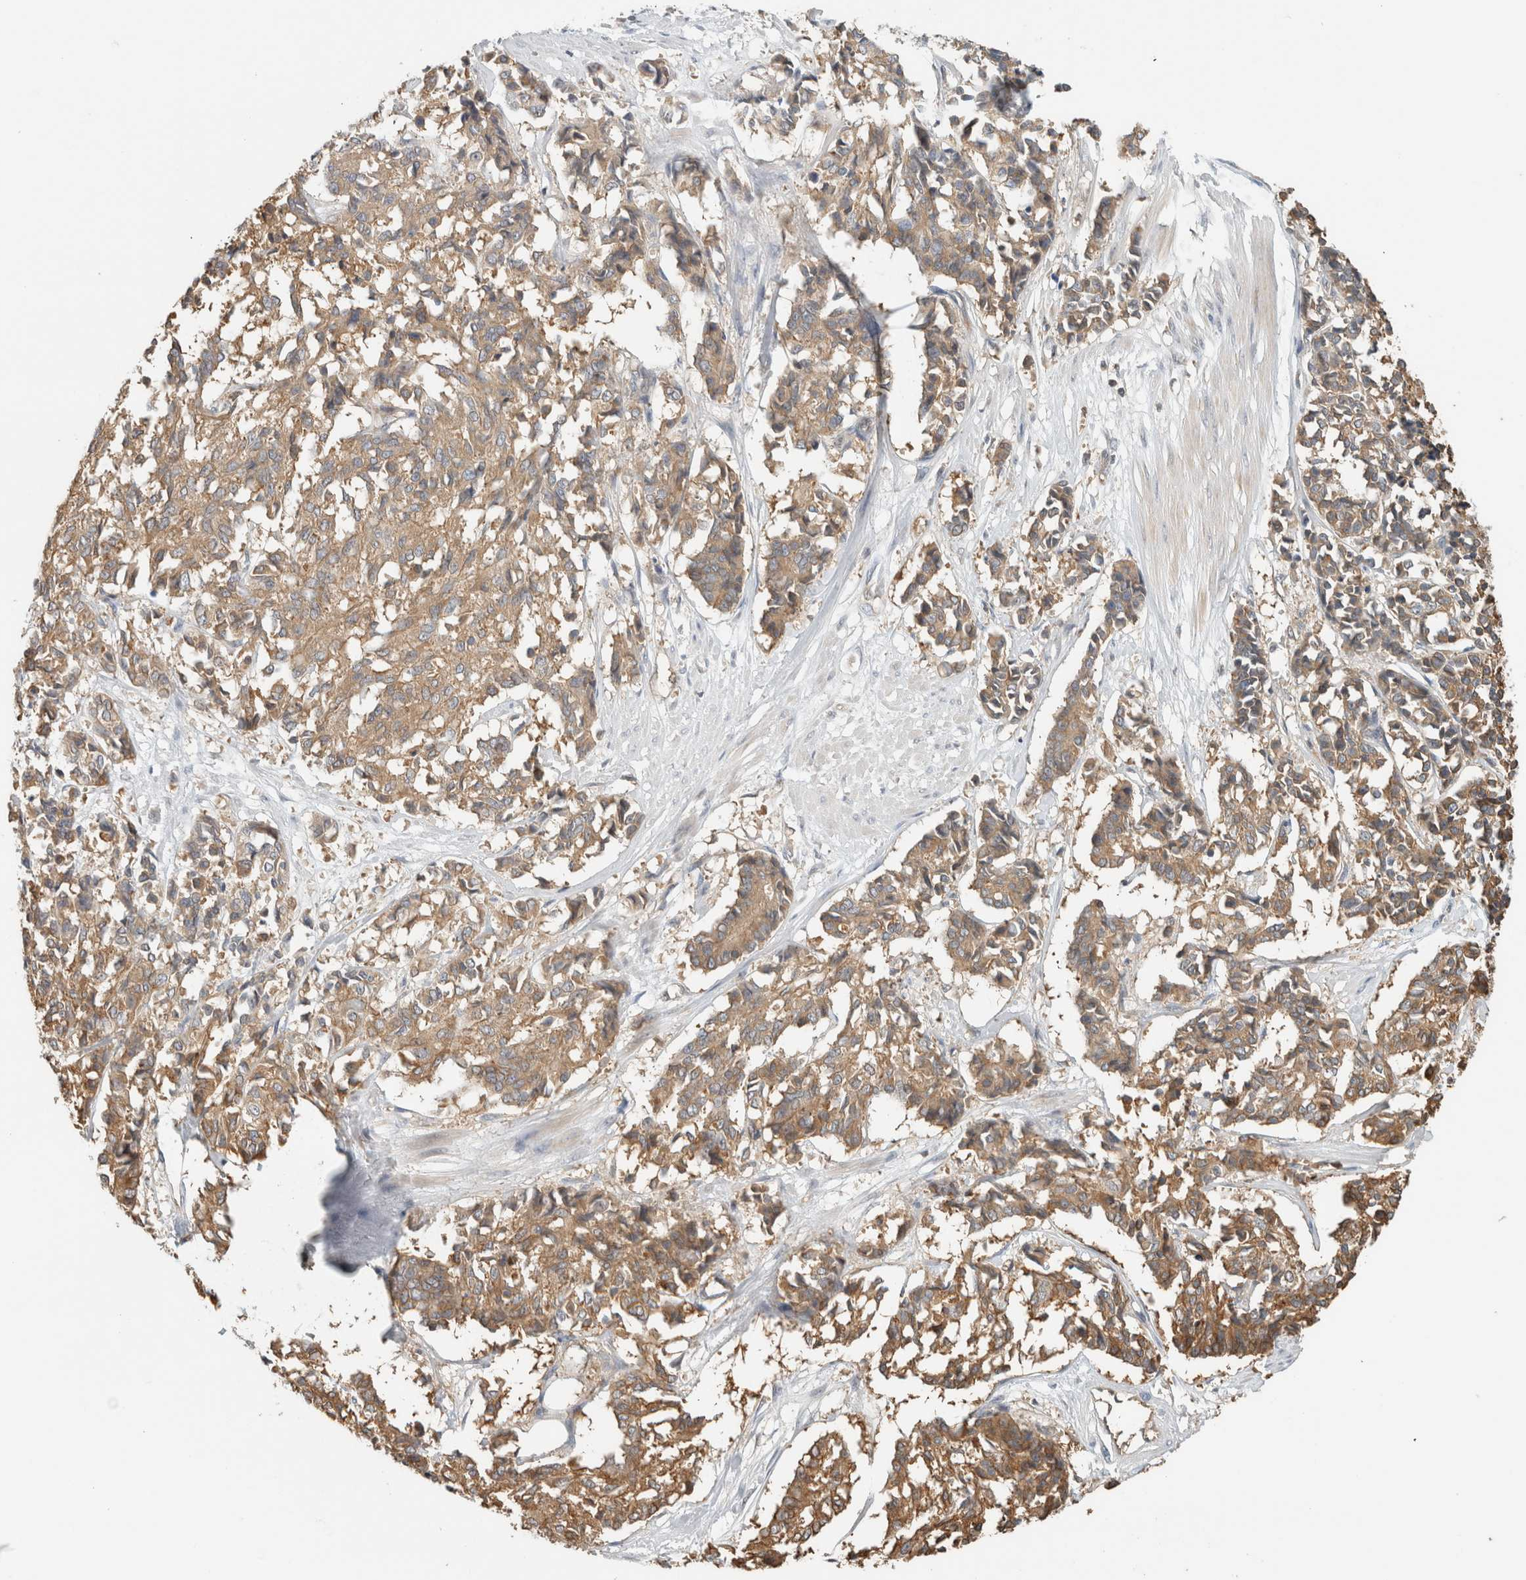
{"staining": {"intensity": "moderate", "quantity": ">75%", "location": "cytoplasmic/membranous"}, "tissue": "cervical cancer", "cell_type": "Tumor cells", "image_type": "cancer", "snomed": [{"axis": "morphology", "description": "Squamous cell carcinoma, NOS"}, {"axis": "topography", "description": "Cervix"}], "caption": "Cervical cancer stained with a brown dye demonstrates moderate cytoplasmic/membranous positive expression in approximately >75% of tumor cells.", "gene": "PFDN4", "patient": {"sex": "female", "age": 35}}